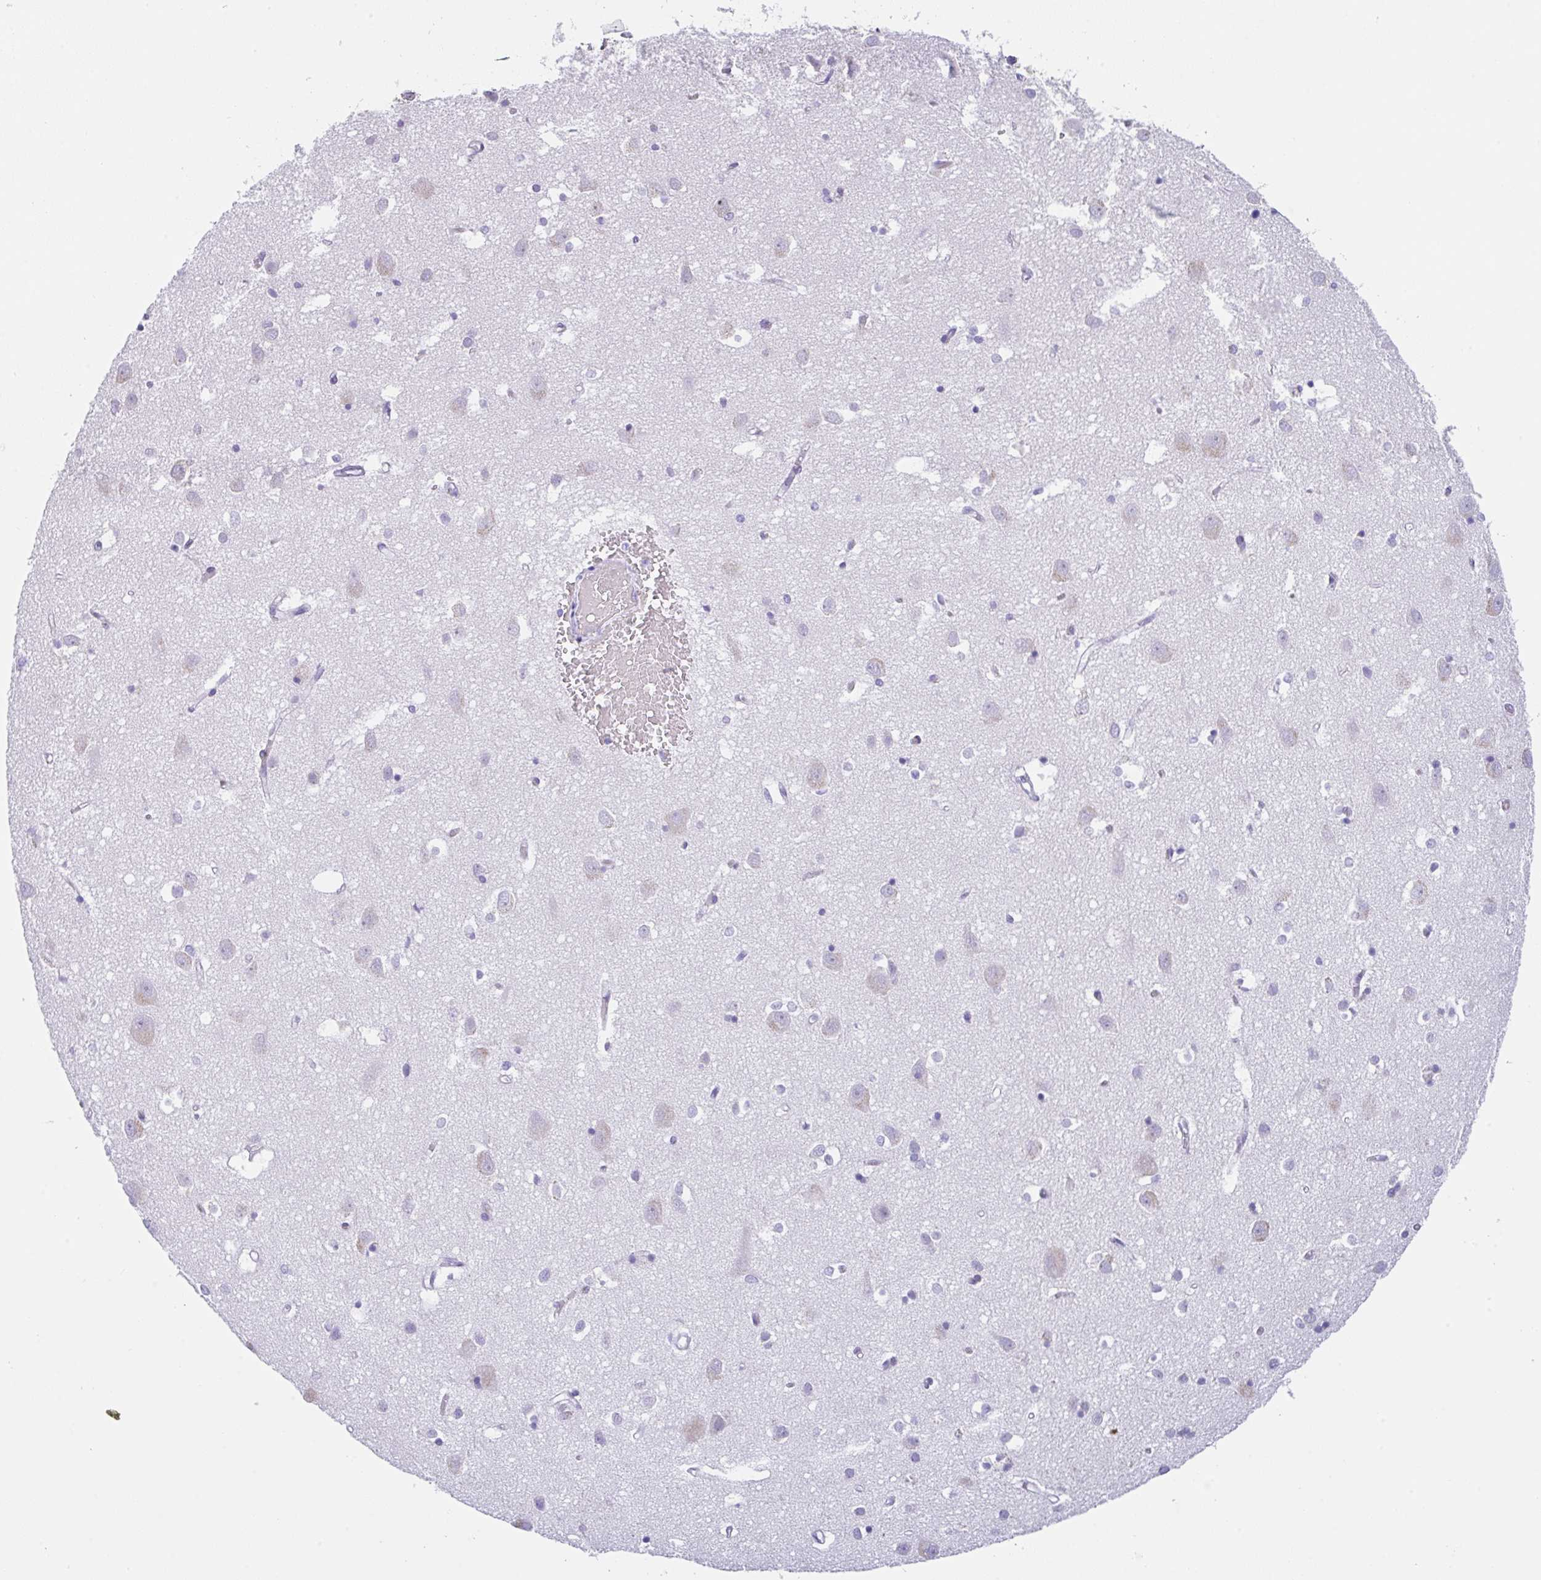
{"staining": {"intensity": "negative", "quantity": "none", "location": "none"}, "tissue": "cerebral cortex", "cell_type": "Endothelial cells", "image_type": "normal", "snomed": [{"axis": "morphology", "description": "Normal tissue, NOS"}, {"axis": "topography", "description": "Cerebral cortex"}], "caption": "This is an IHC photomicrograph of normal cerebral cortex. There is no positivity in endothelial cells.", "gene": "TRAF4", "patient": {"sex": "male", "age": 70}}